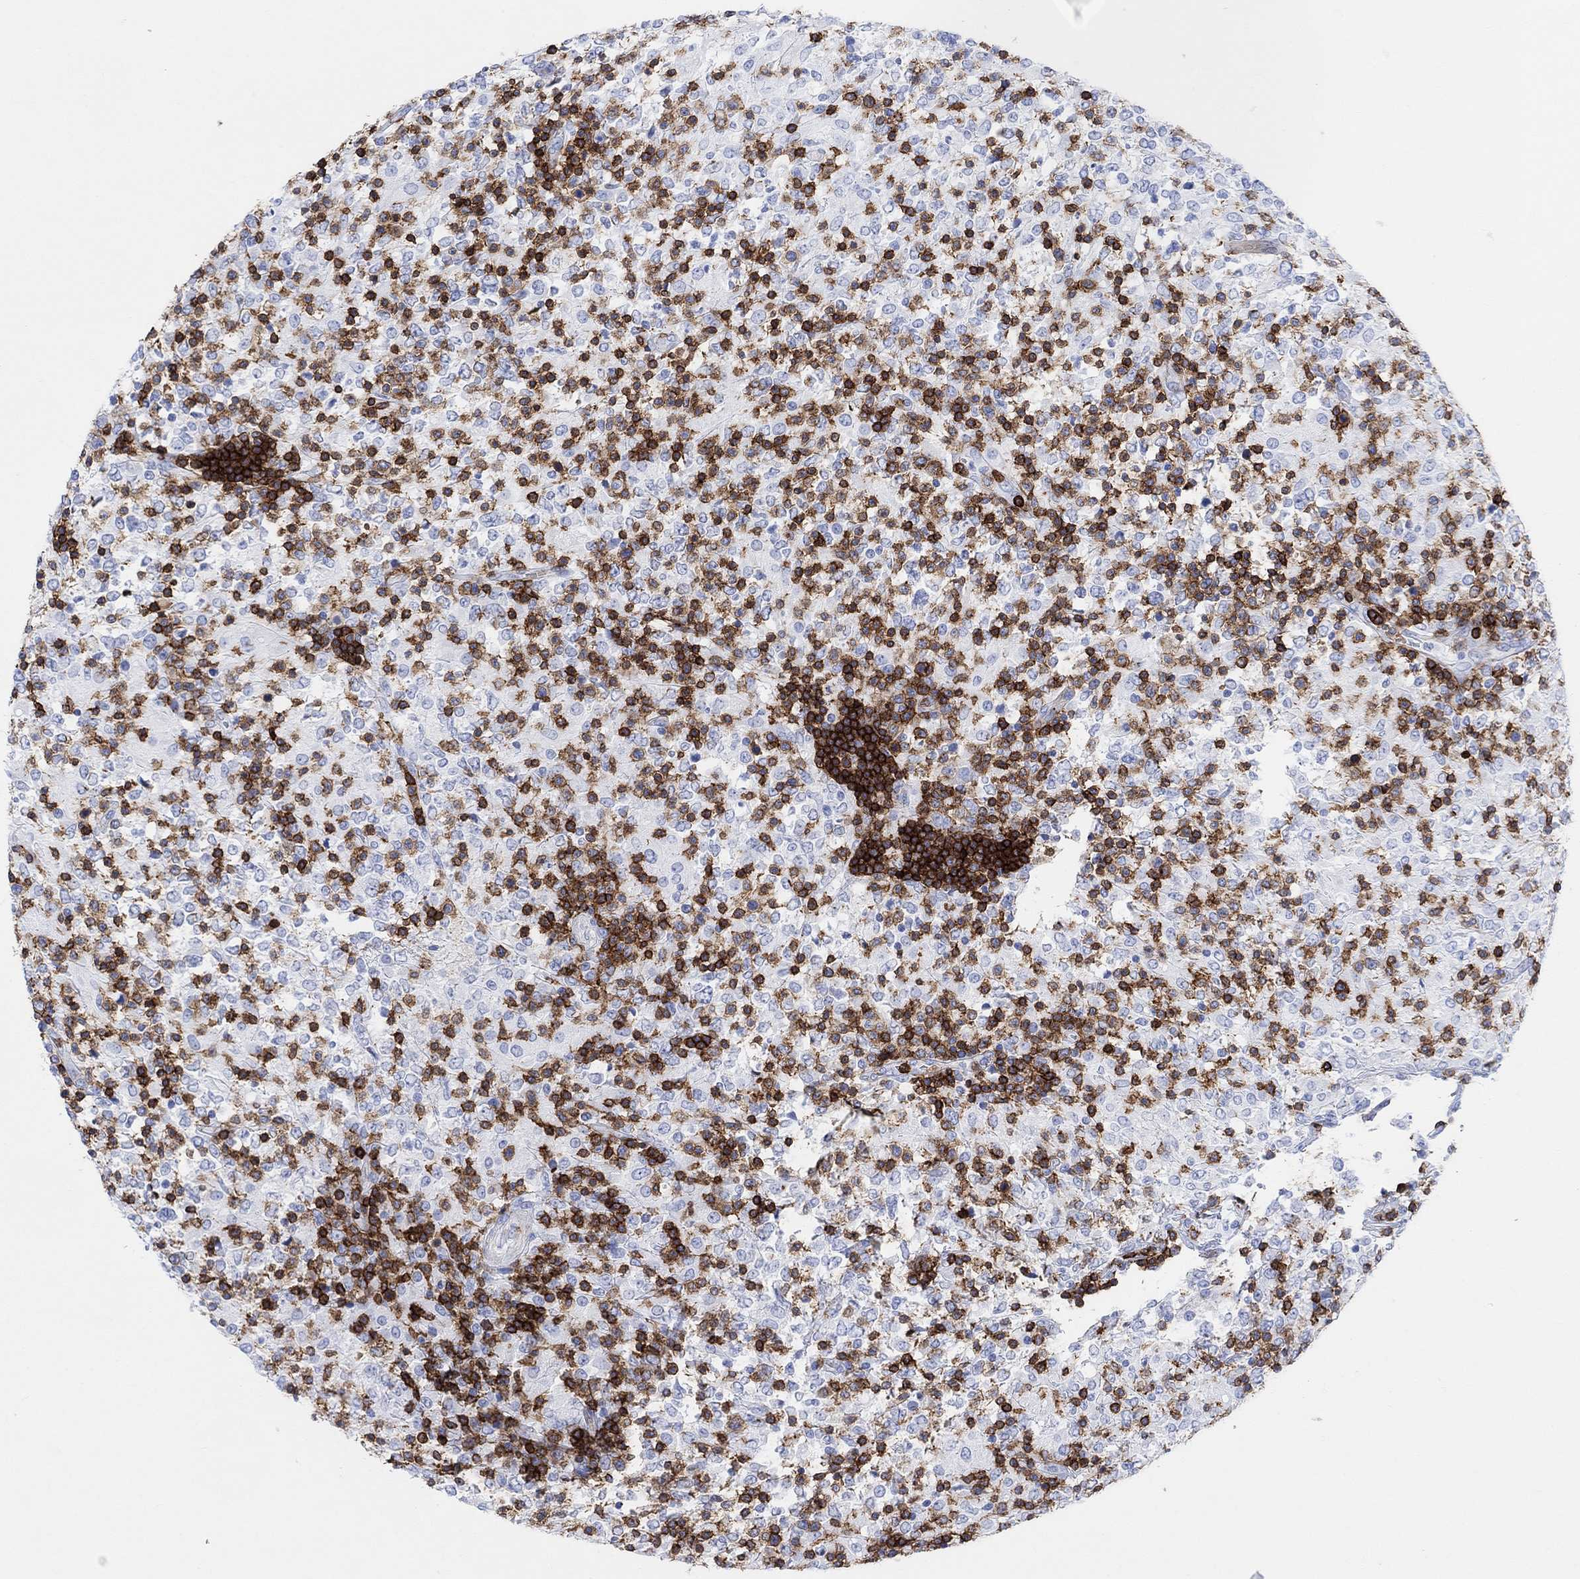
{"staining": {"intensity": "negative", "quantity": "none", "location": "none"}, "tissue": "lymphoma", "cell_type": "Tumor cells", "image_type": "cancer", "snomed": [{"axis": "morphology", "description": "Malignant lymphoma, non-Hodgkin's type, High grade"}, {"axis": "topography", "description": "Lymph node"}], "caption": "High power microscopy photomicrograph of an IHC image of malignant lymphoma, non-Hodgkin's type (high-grade), revealing no significant expression in tumor cells. (DAB immunohistochemistry (IHC), high magnification).", "gene": "GPR65", "patient": {"sex": "female", "age": 84}}